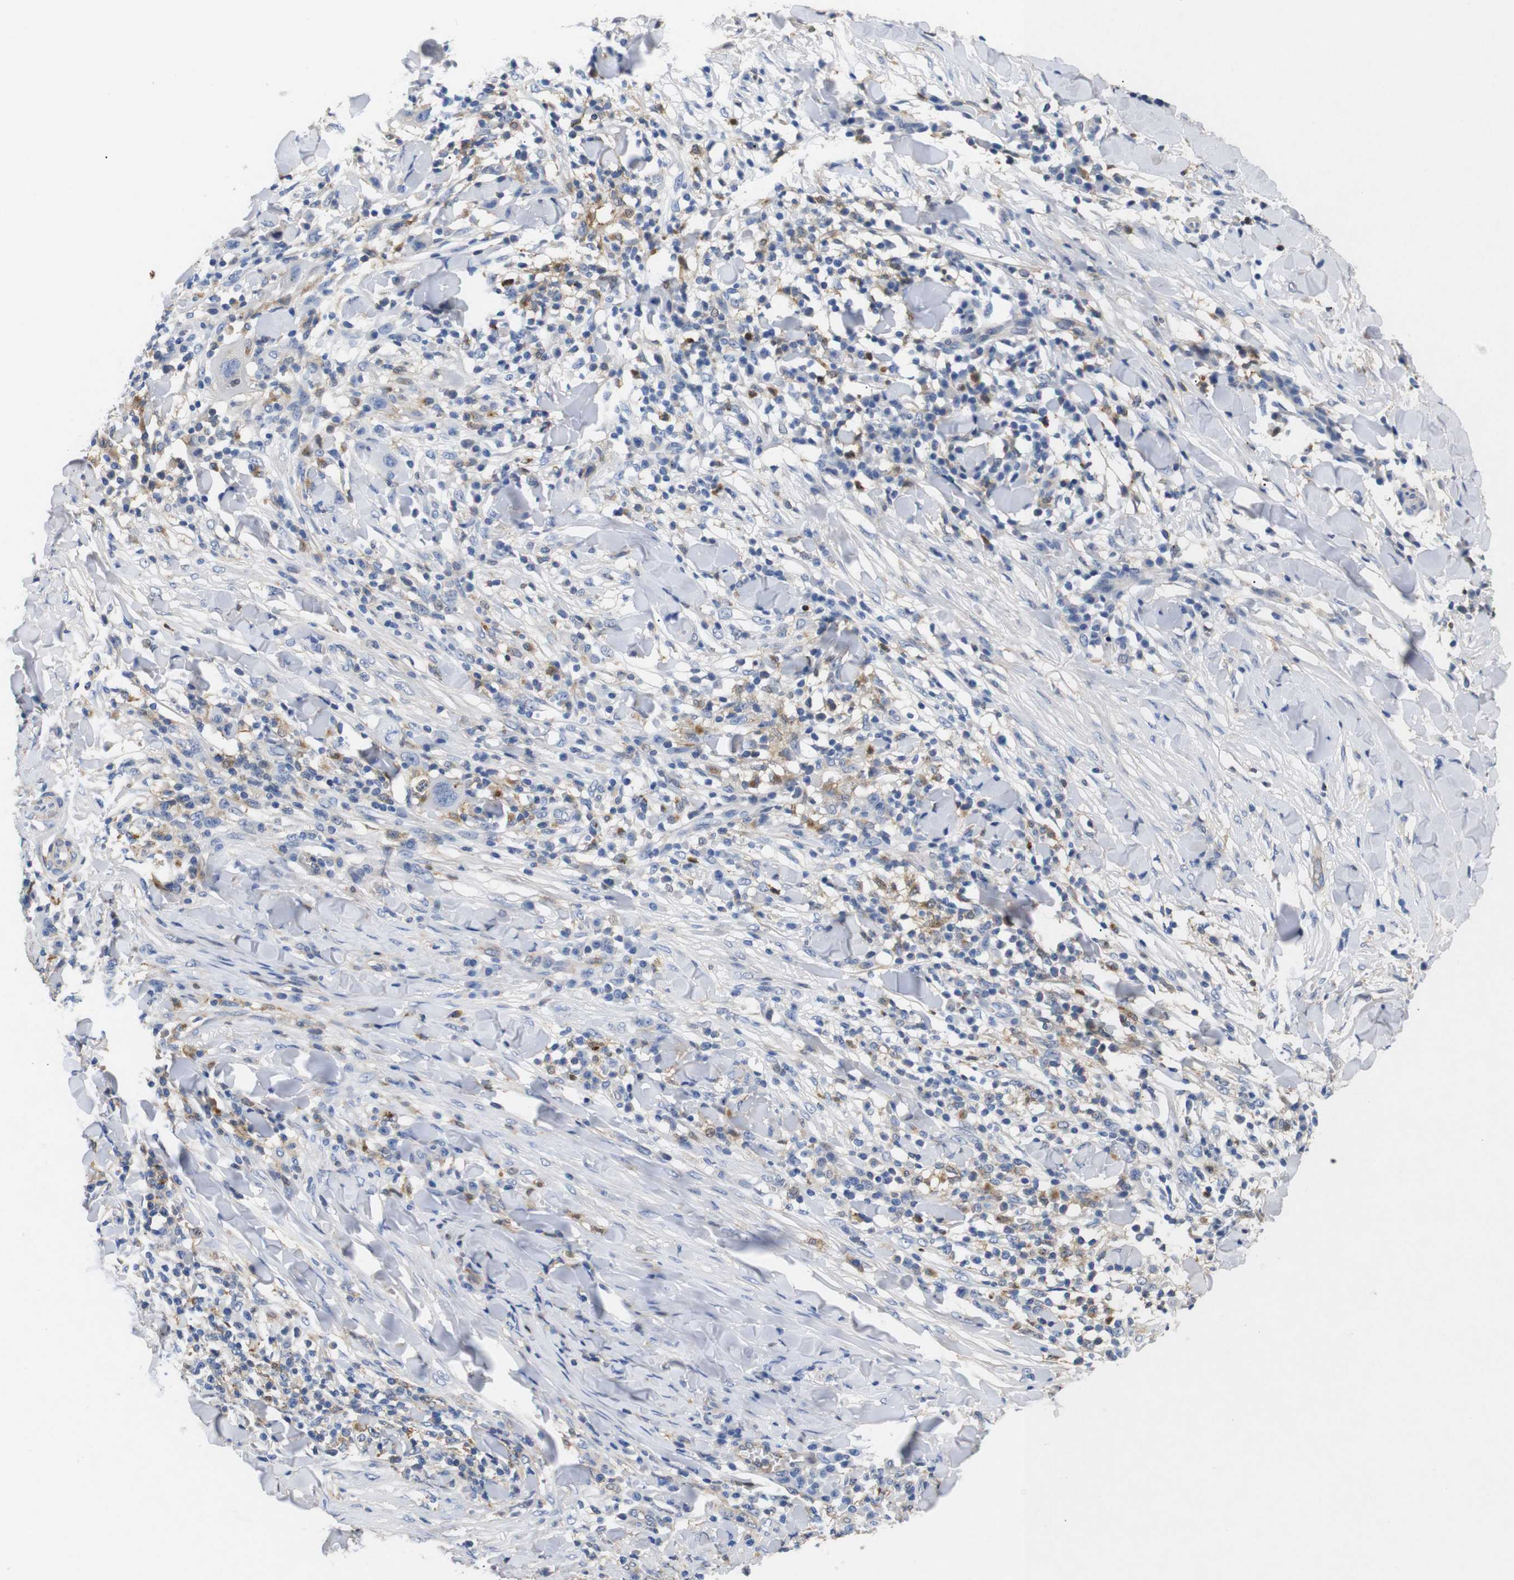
{"staining": {"intensity": "negative", "quantity": "none", "location": "none"}, "tissue": "skin cancer", "cell_type": "Tumor cells", "image_type": "cancer", "snomed": [{"axis": "morphology", "description": "Squamous cell carcinoma, NOS"}, {"axis": "topography", "description": "Skin"}], "caption": "Human skin cancer (squamous cell carcinoma) stained for a protein using IHC displays no expression in tumor cells.", "gene": "SDCBP", "patient": {"sex": "male", "age": 24}}